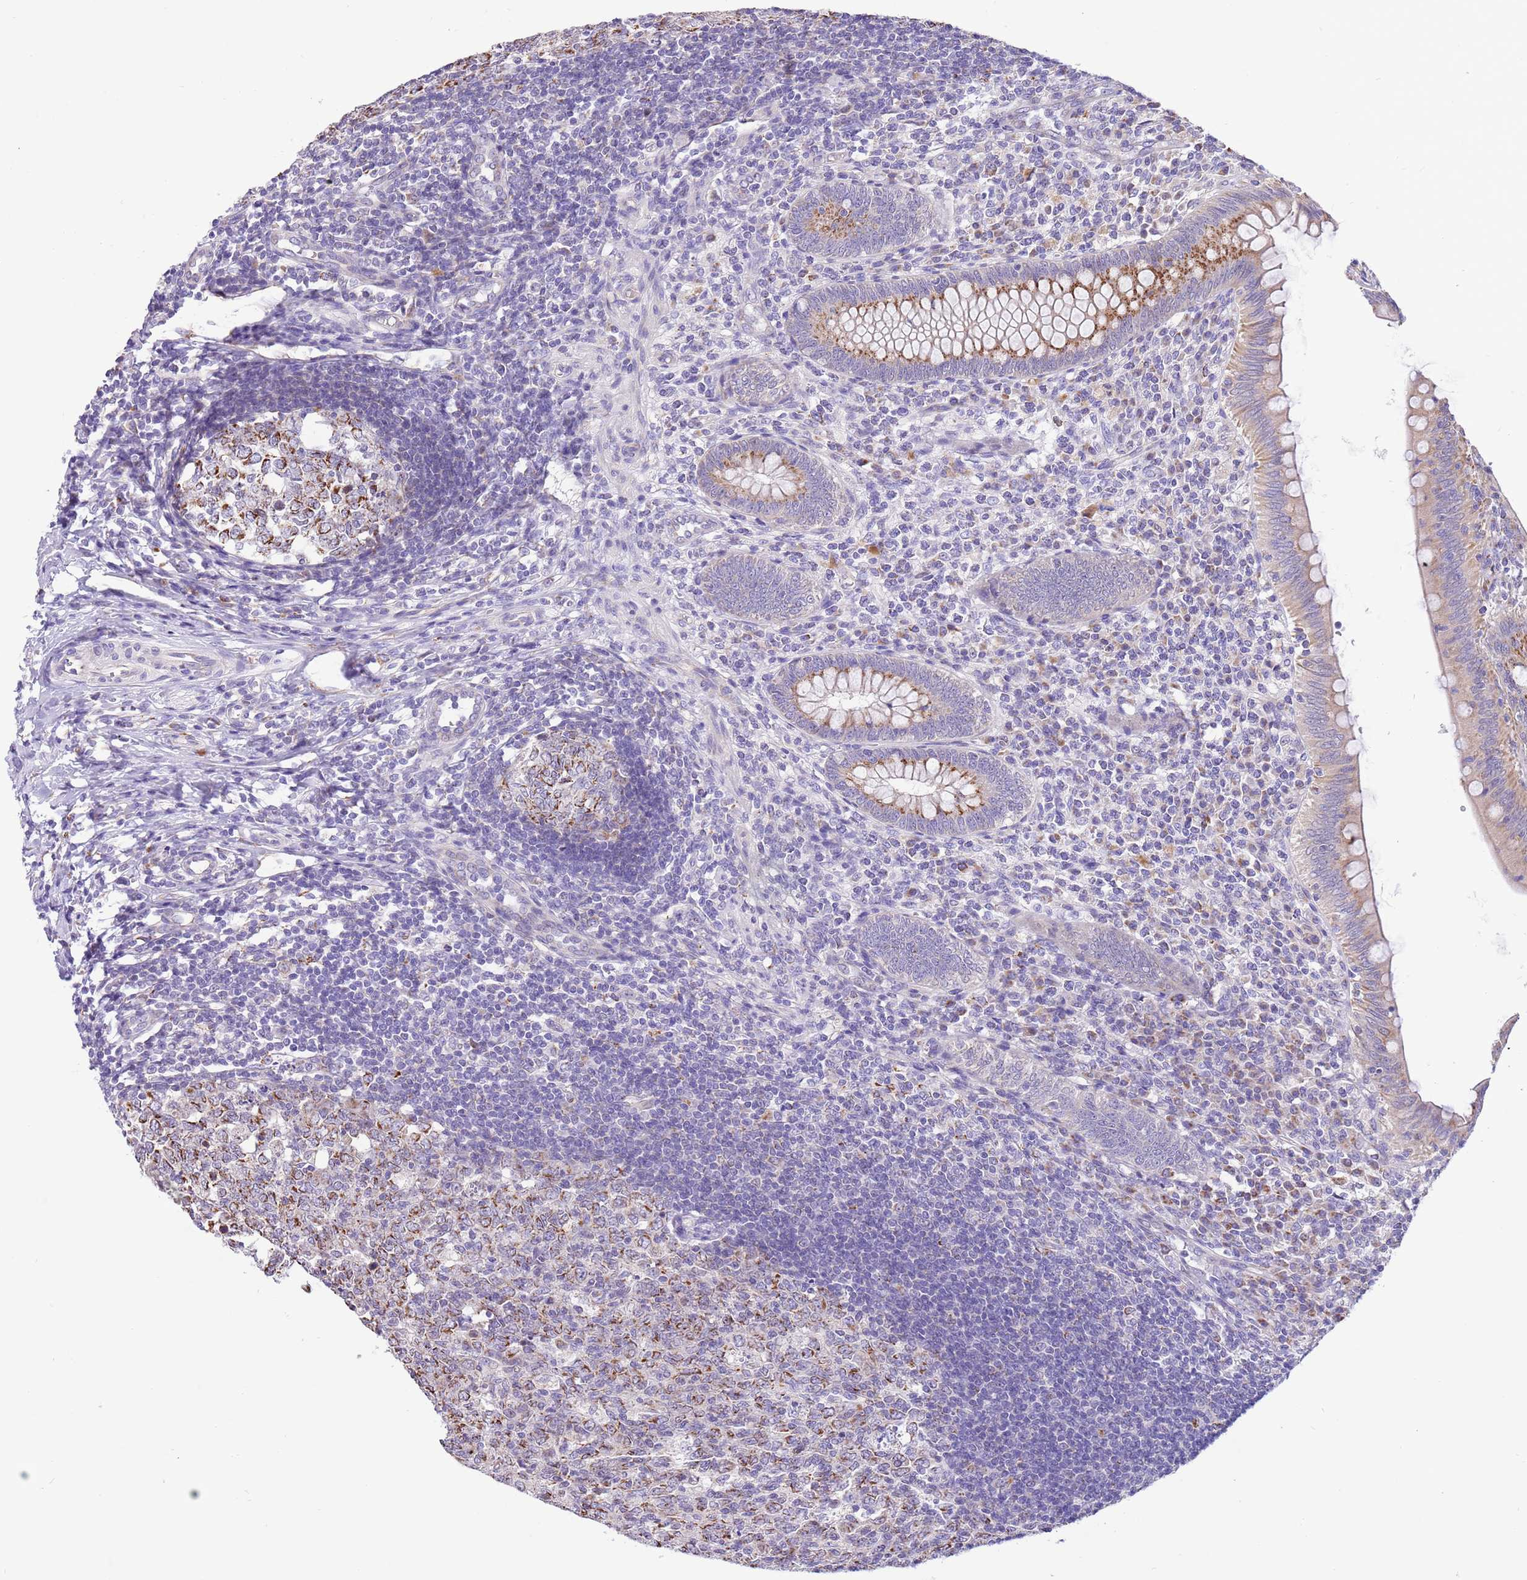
{"staining": {"intensity": "moderate", "quantity": "25%-75%", "location": "cytoplasmic/membranous"}, "tissue": "appendix", "cell_type": "Glandular cells", "image_type": "normal", "snomed": [{"axis": "morphology", "description": "Normal tissue, NOS"}, {"axis": "topography", "description": "Appendix"}], "caption": "Immunohistochemical staining of benign human appendix reveals 25%-75% levels of moderate cytoplasmic/membranous protein staining in approximately 25%-75% of glandular cells. Using DAB (3,3'-diaminobenzidine) (brown) and hematoxylin (blue) stains, captured at high magnification using brightfield microscopy.", "gene": "COX17", "patient": {"sex": "male", "age": 14}}